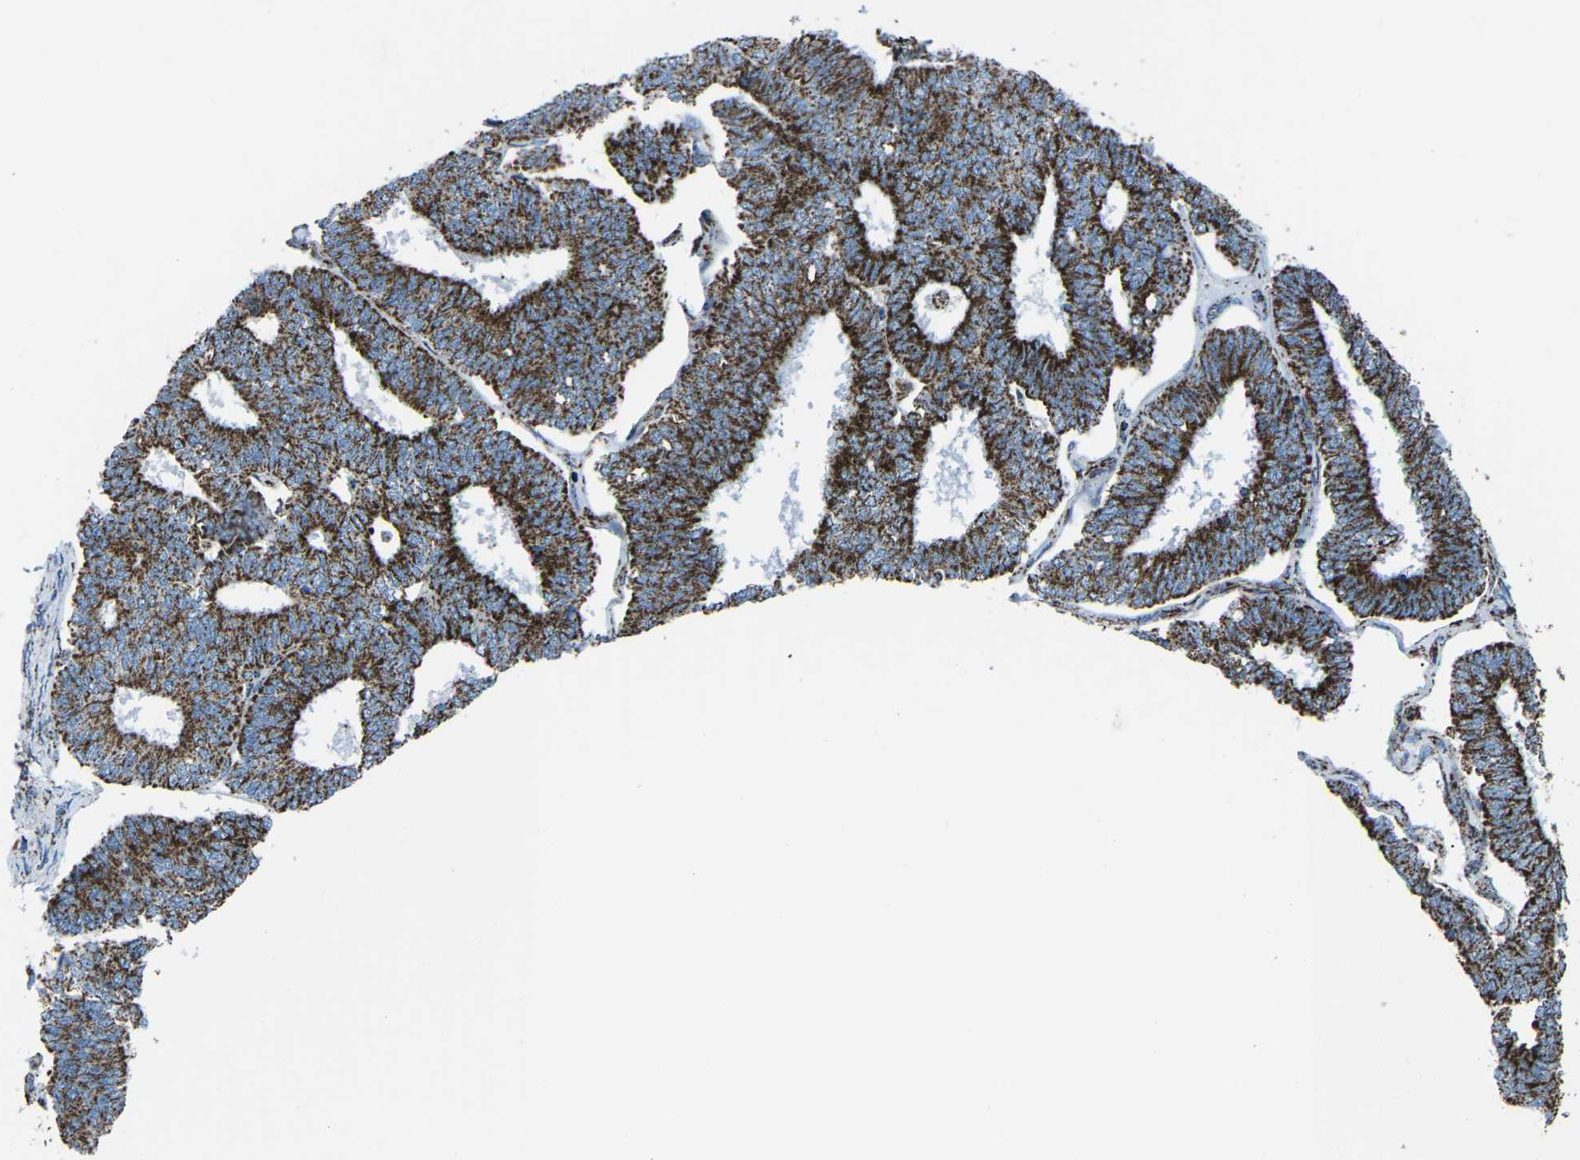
{"staining": {"intensity": "strong", "quantity": ">75%", "location": "cytoplasmic/membranous"}, "tissue": "endometrial cancer", "cell_type": "Tumor cells", "image_type": "cancer", "snomed": [{"axis": "morphology", "description": "Adenocarcinoma, NOS"}, {"axis": "topography", "description": "Endometrium"}], "caption": "A photomicrograph showing strong cytoplasmic/membranous positivity in approximately >75% of tumor cells in endometrial cancer, as visualized by brown immunohistochemical staining.", "gene": "MT-CO2", "patient": {"sex": "female", "age": 70}}